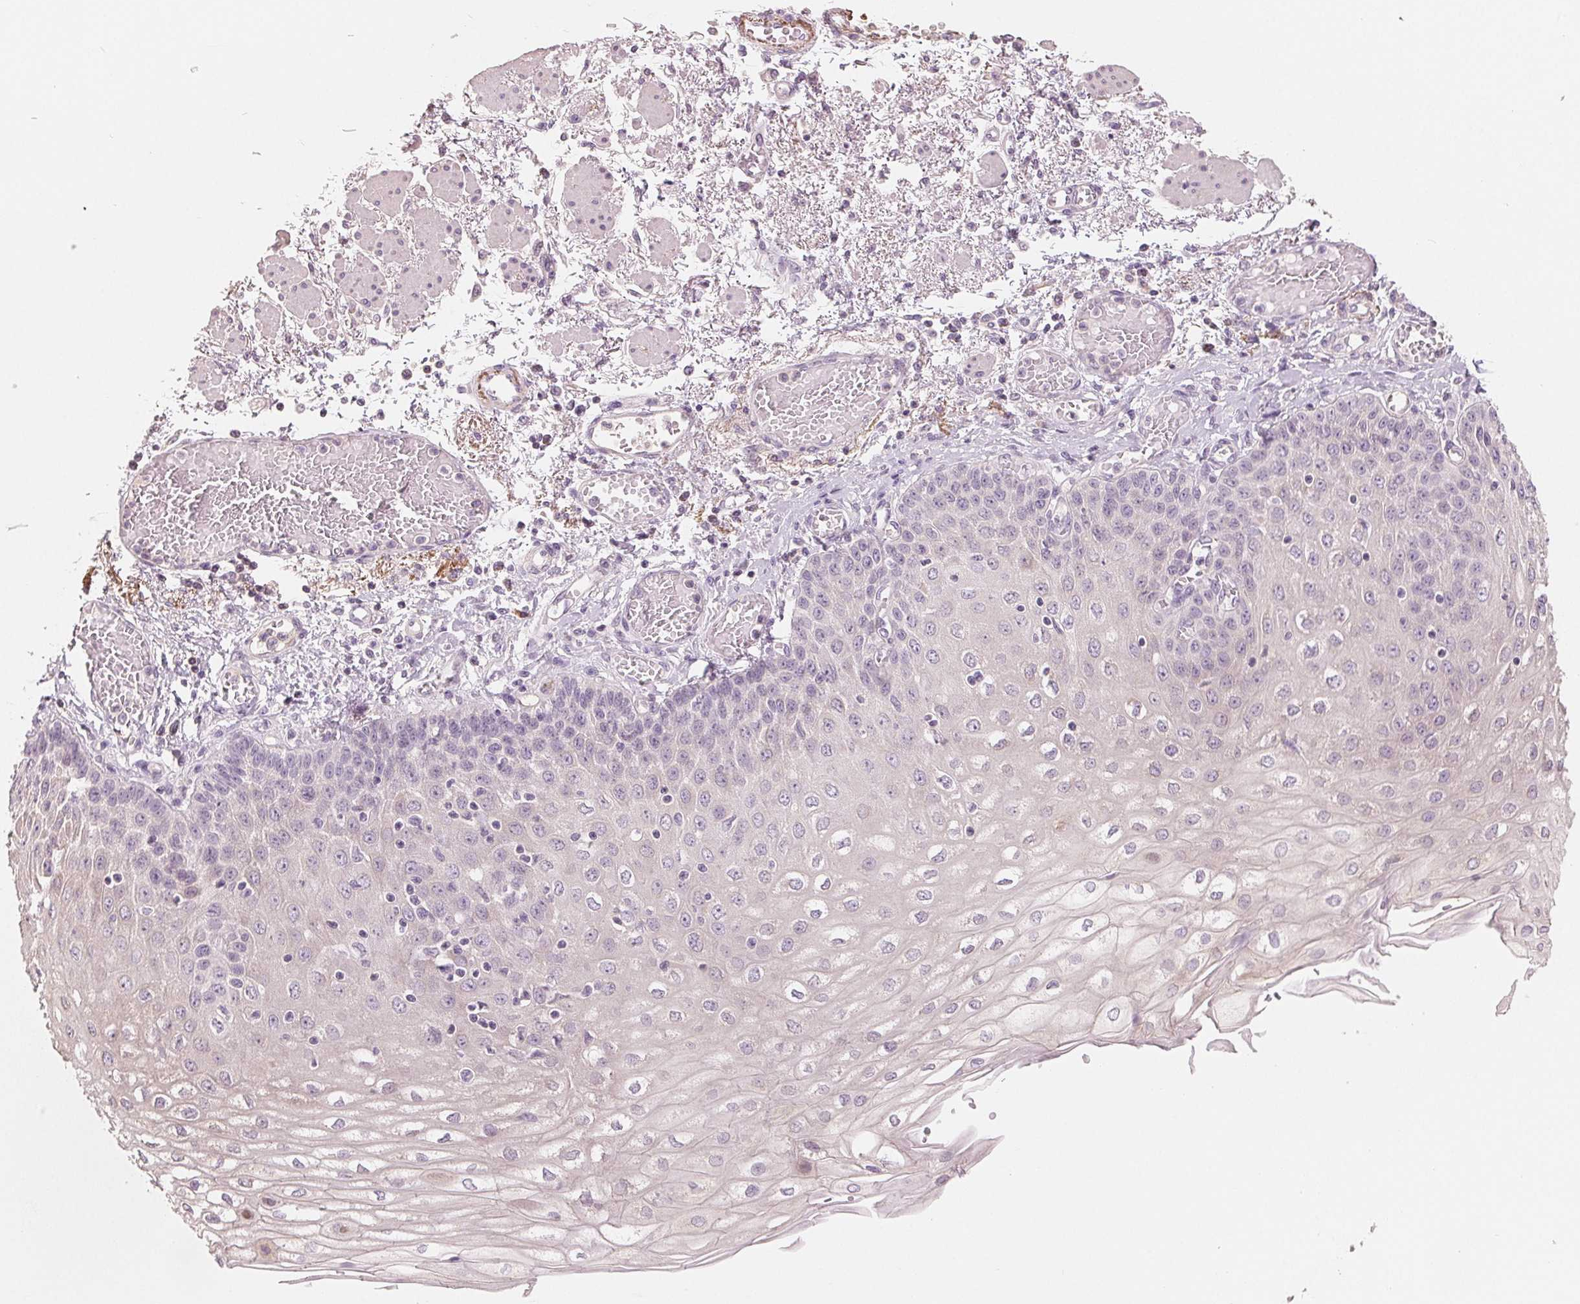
{"staining": {"intensity": "negative", "quantity": "none", "location": "none"}, "tissue": "esophagus", "cell_type": "Squamous epithelial cells", "image_type": "normal", "snomed": [{"axis": "morphology", "description": "Normal tissue, NOS"}, {"axis": "morphology", "description": "Adenocarcinoma, NOS"}, {"axis": "topography", "description": "Esophagus"}], "caption": "IHC of normal human esophagus reveals no positivity in squamous epithelial cells. (Brightfield microscopy of DAB immunohistochemistry (IHC) at high magnification).", "gene": "VTCN1", "patient": {"sex": "male", "age": 81}}